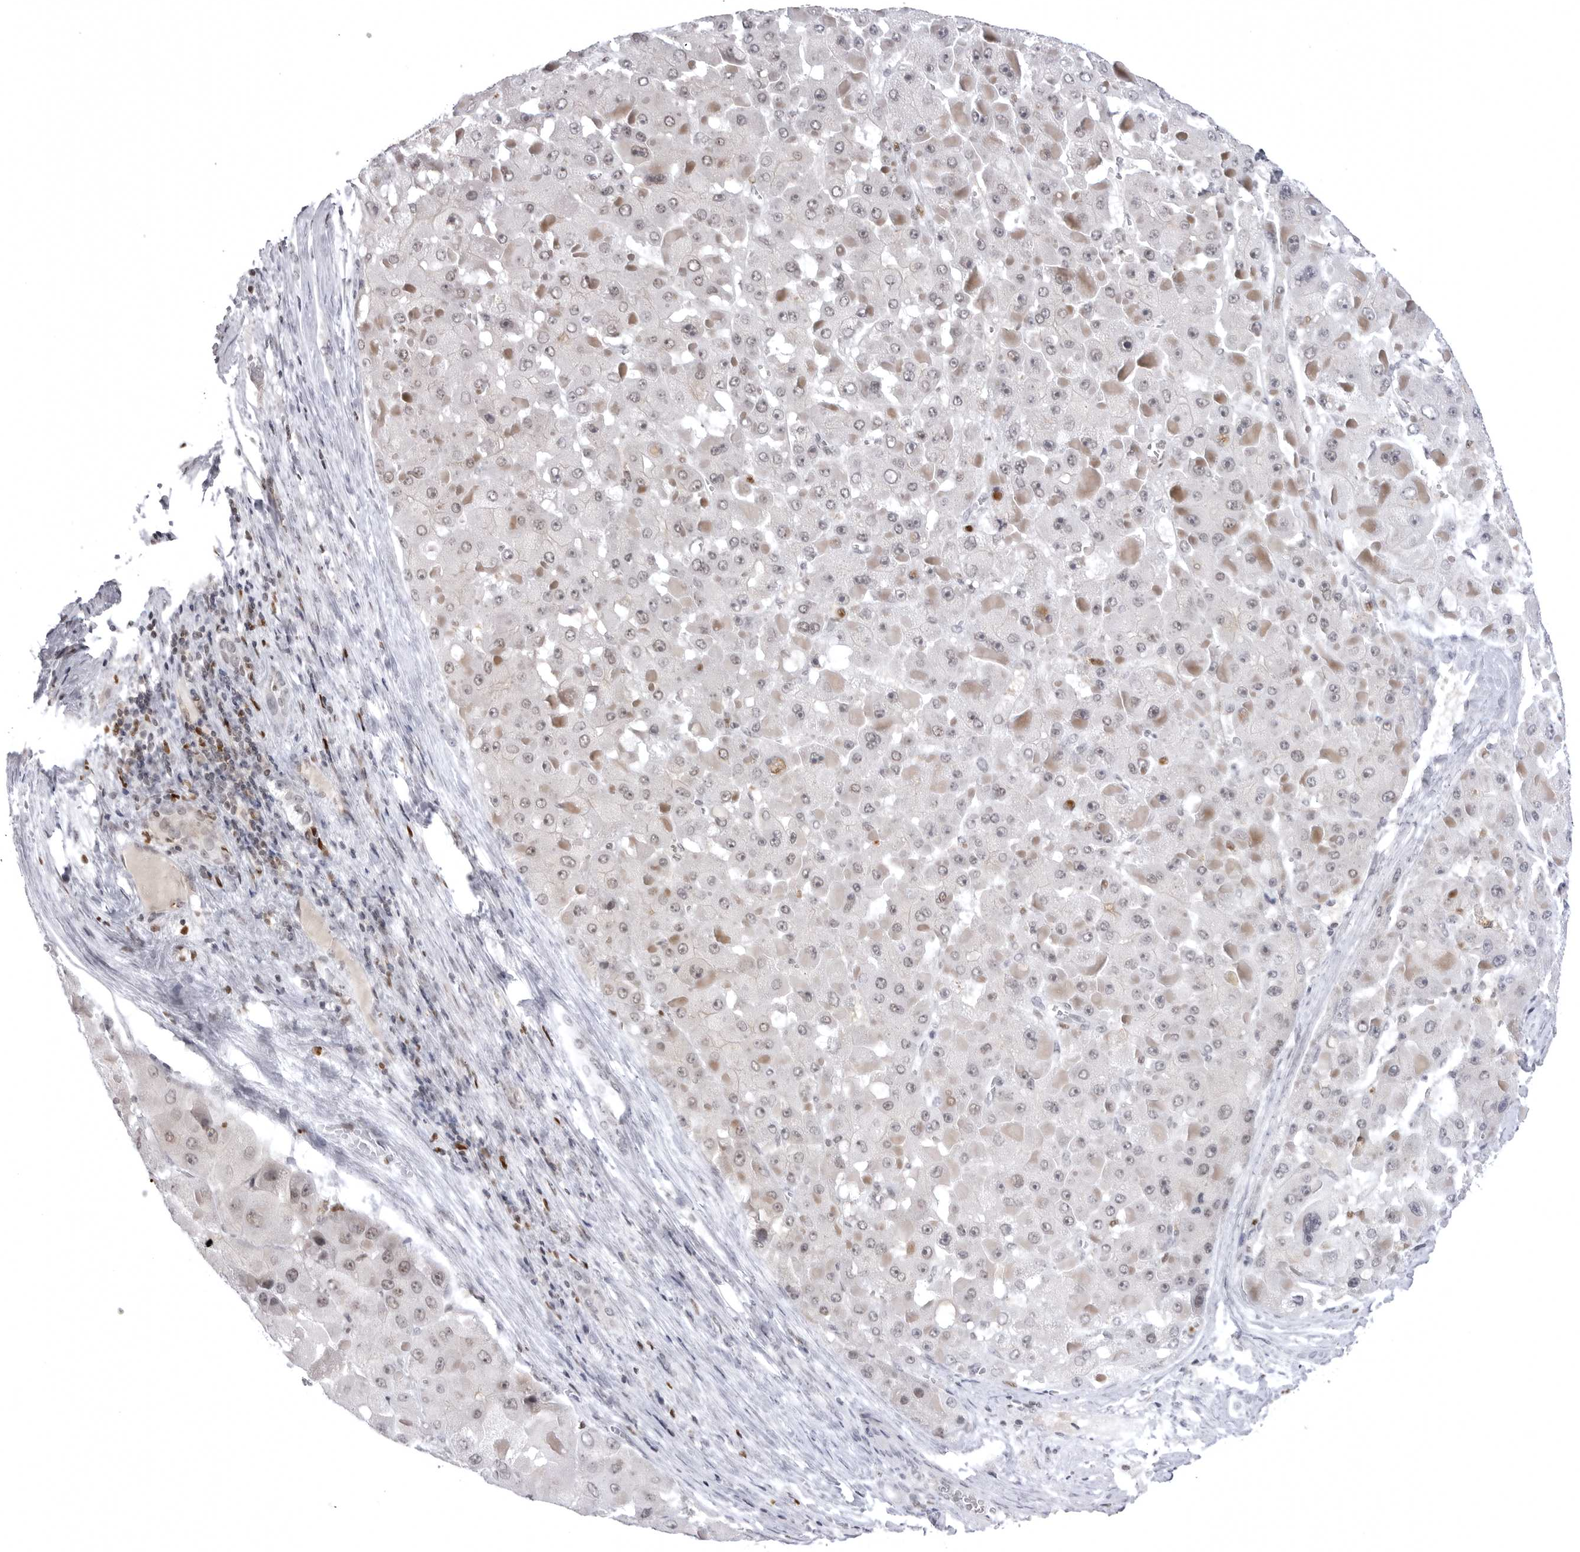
{"staining": {"intensity": "negative", "quantity": "none", "location": "none"}, "tissue": "liver cancer", "cell_type": "Tumor cells", "image_type": "cancer", "snomed": [{"axis": "morphology", "description": "Carcinoma, Hepatocellular, NOS"}, {"axis": "topography", "description": "Liver"}], "caption": "There is no significant positivity in tumor cells of liver cancer (hepatocellular carcinoma).", "gene": "PTK2B", "patient": {"sex": "female", "age": 73}}